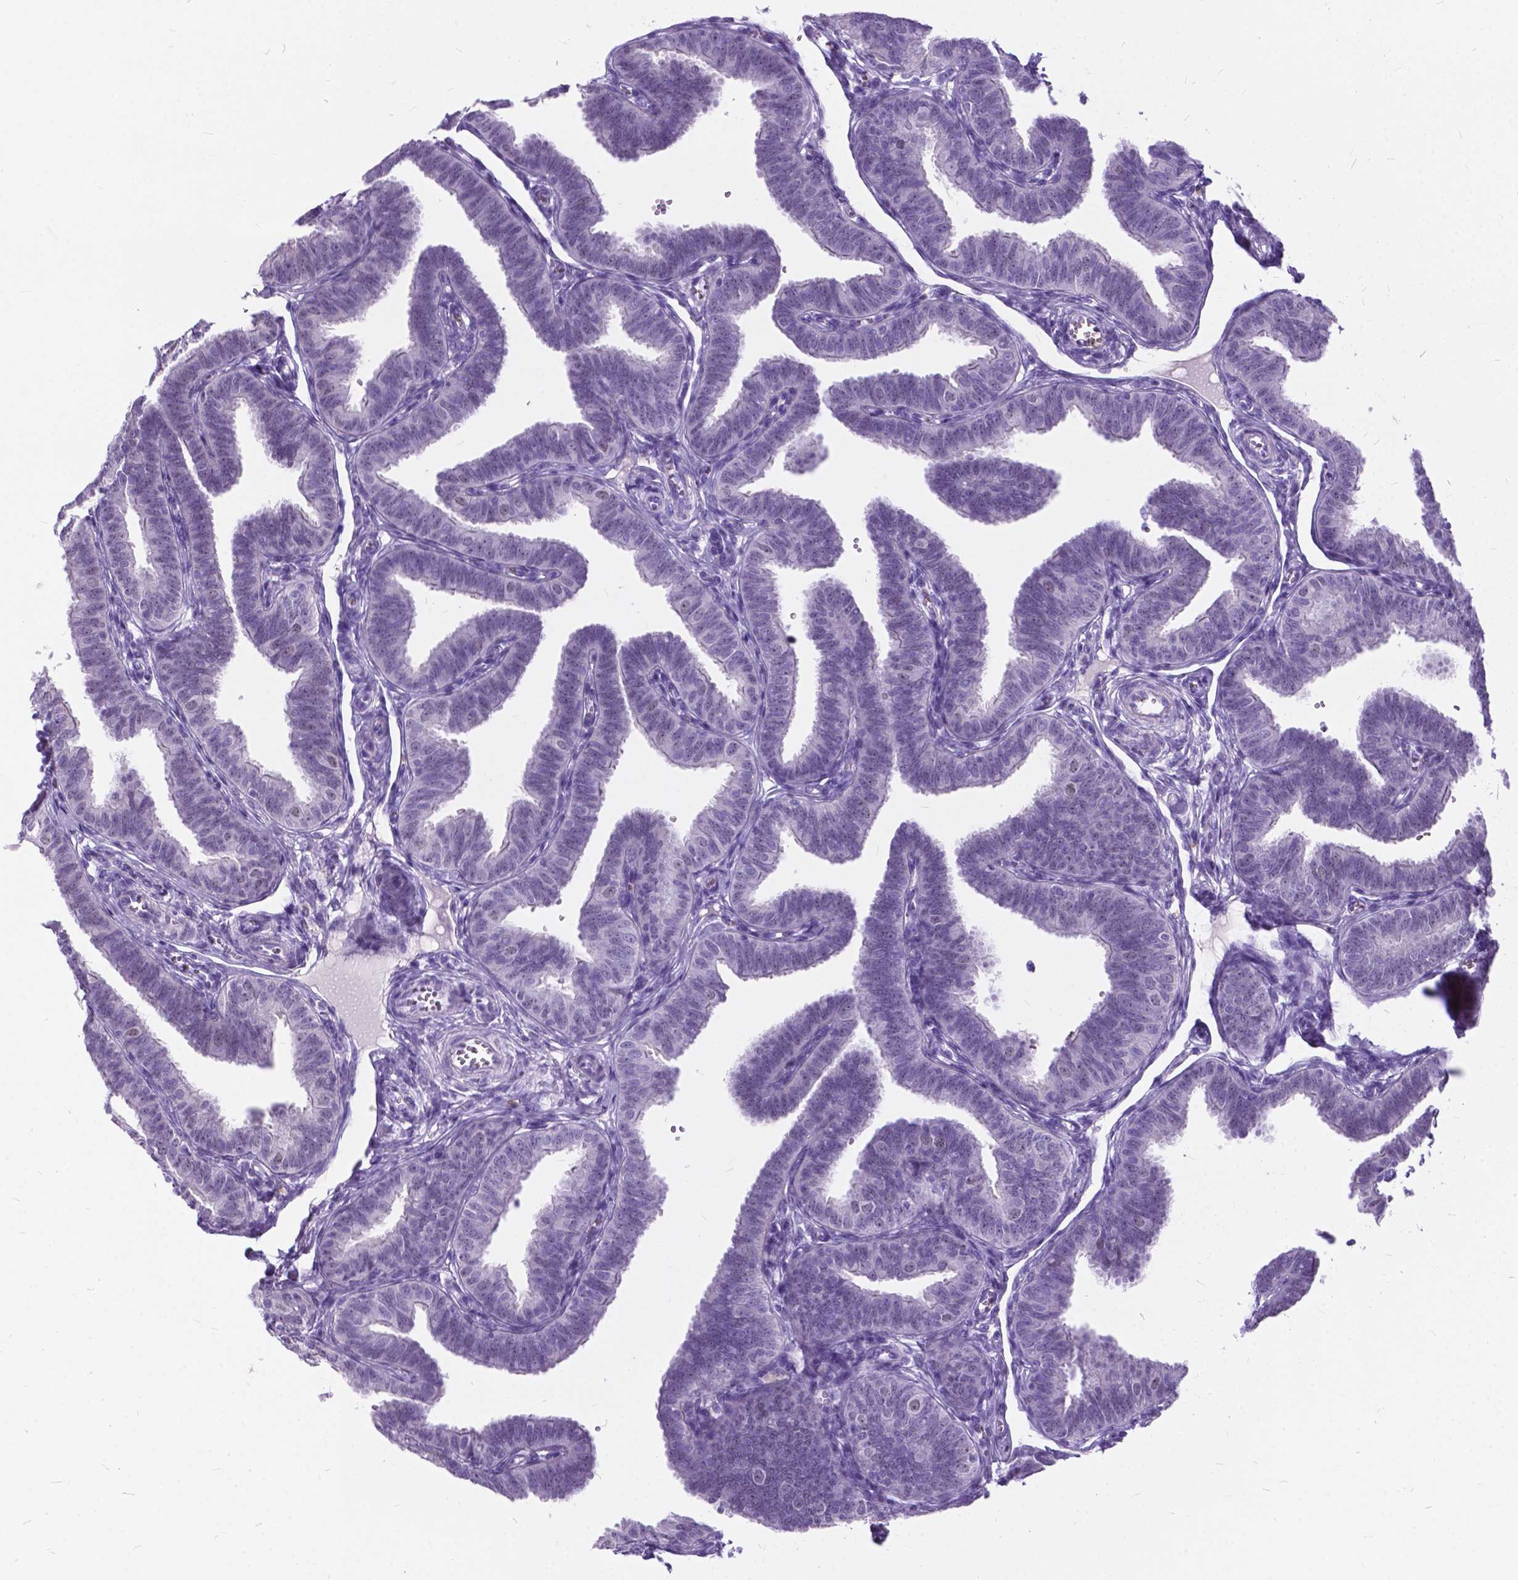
{"staining": {"intensity": "negative", "quantity": "none", "location": "none"}, "tissue": "fallopian tube", "cell_type": "Glandular cells", "image_type": "normal", "snomed": [{"axis": "morphology", "description": "Normal tissue, NOS"}, {"axis": "topography", "description": "Fallopian tube"}], "caption": "Fallopian tube was stained to show a protein in brown. There is no significant expression in glandular cells. The staining was performed using DAB (3,3'-diaminobenzidine) to visualize the protein expression in brown, while the nuclei were stained in blue with hematoxylin (Magnification: 20x).", "gene": "BSND", "patient": {"sex": "female", "age": 25}}